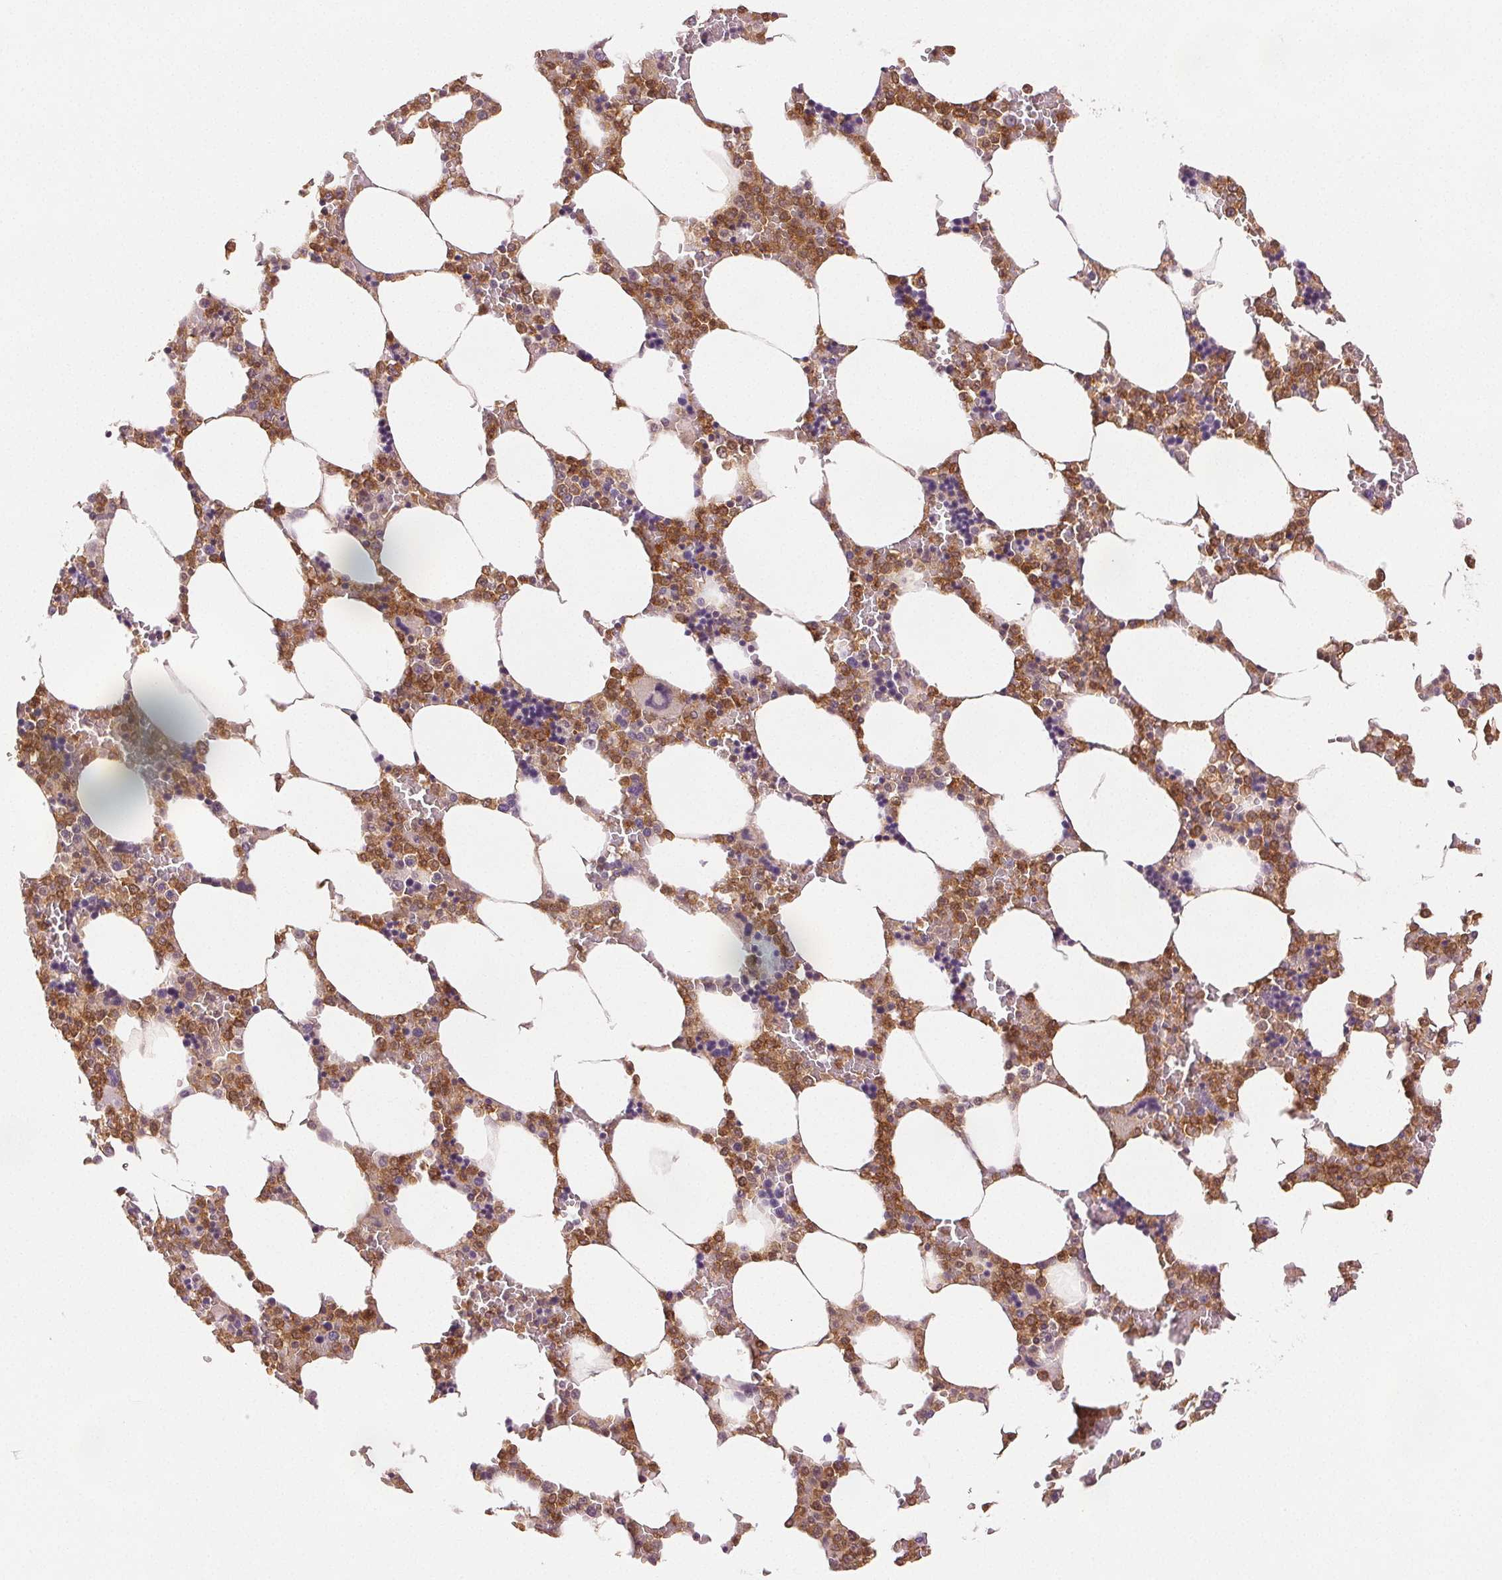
{"staining": {"intensity": "moderate", "quantity": "25%-75%", "location": "cytoplasmic/membranous"}, "tissue": "bone marrow", "cell_type": "Hematopoietic cells", "image_type": "normal", "snomed": [{"axis": "morphology", "description": "Normal tissue, NOS"}, {"axis": "topography", "description": "Bone marrow"}], "caption": "Benign bone marrow reveals moderate cytoplasmic/membranous expression in approximately 25%-75% of hematopoietic cells, visualized by immunohistochemistry.", "gene": "DIAPH2", "patient": {"sex": "male", "age": 64}}